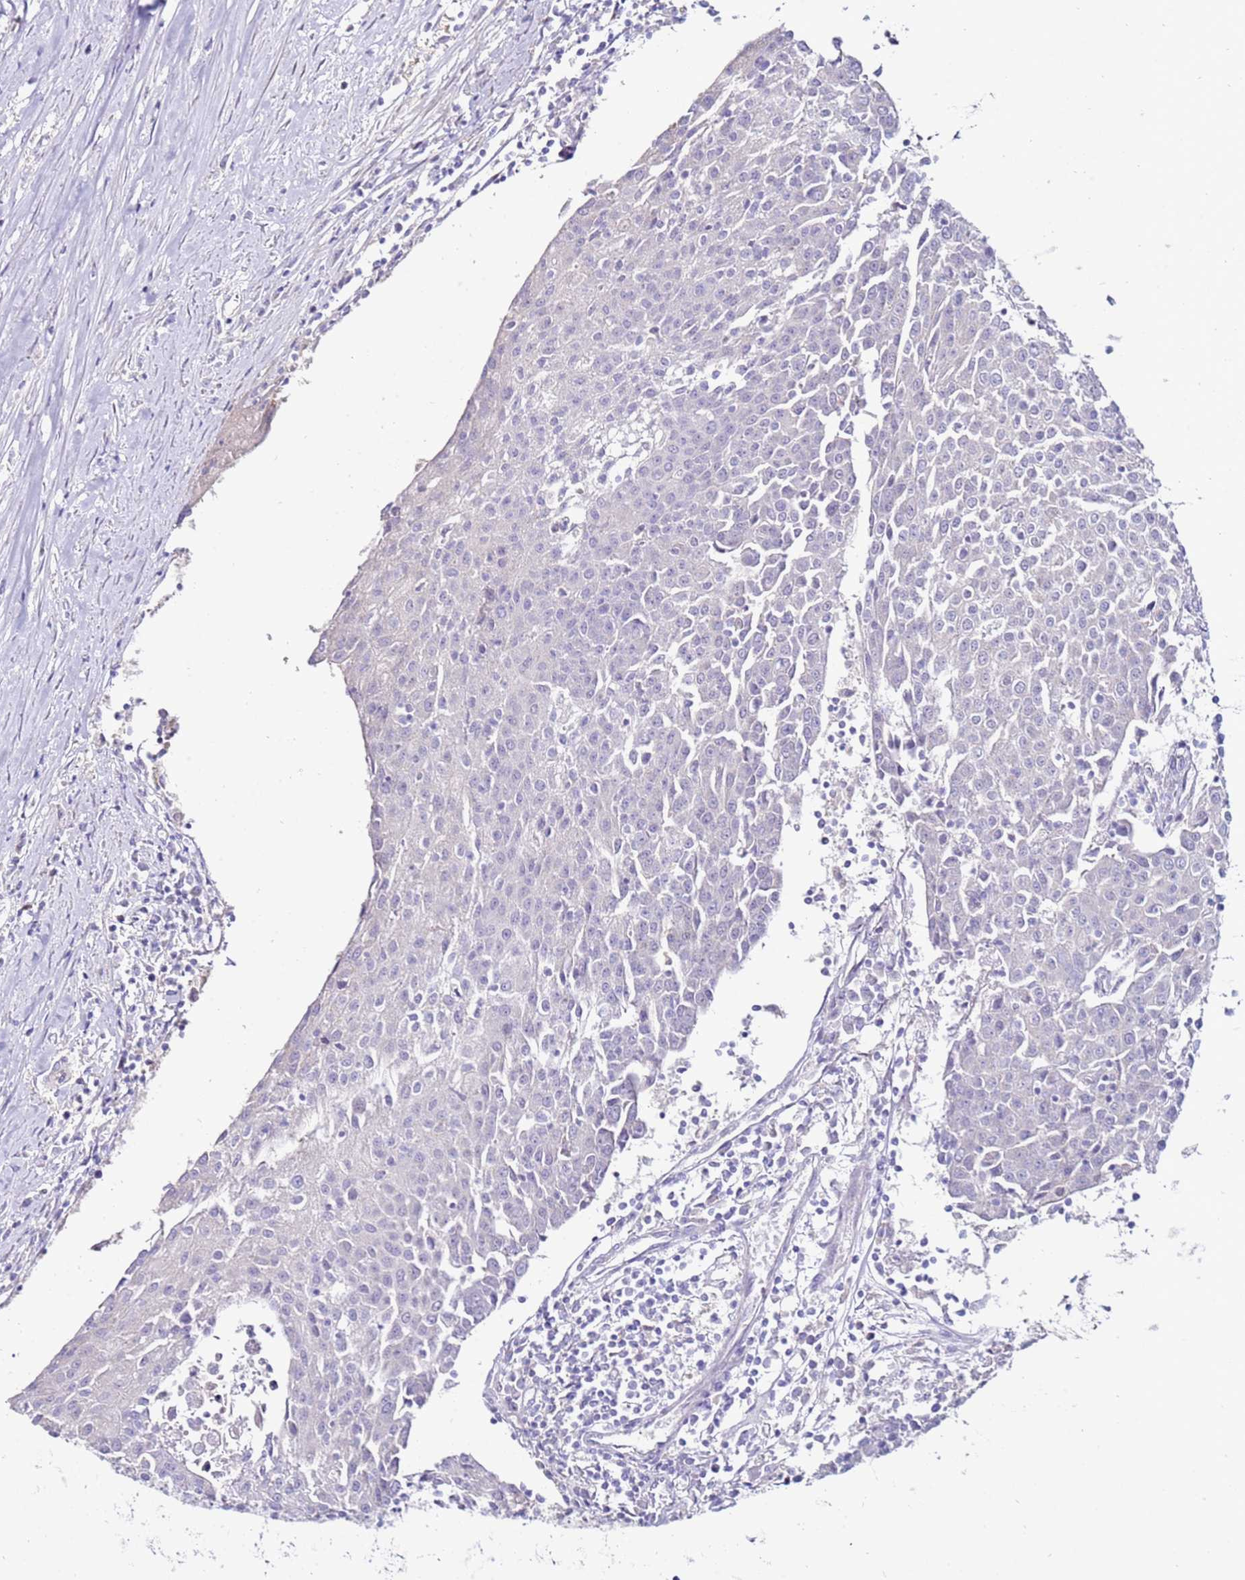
{"staining": {"intensity": "negative", "quantity": "none", "location": "none"}, "tissue": "urothelial cancer", "cell_type": "Tumor cells", "image_type": "cancer", "snomed": [{"axis": "morphology", "description": "Urothelial carcinoma, High grade"}, {"axis": "topography", "description": "Urinary bladder"}], "caption": "The micrograph reveals no significant expression in tumor cells of urothelial cancer.", "gene": "GPN3", "patient": {"sex": "female", "age": 85}}